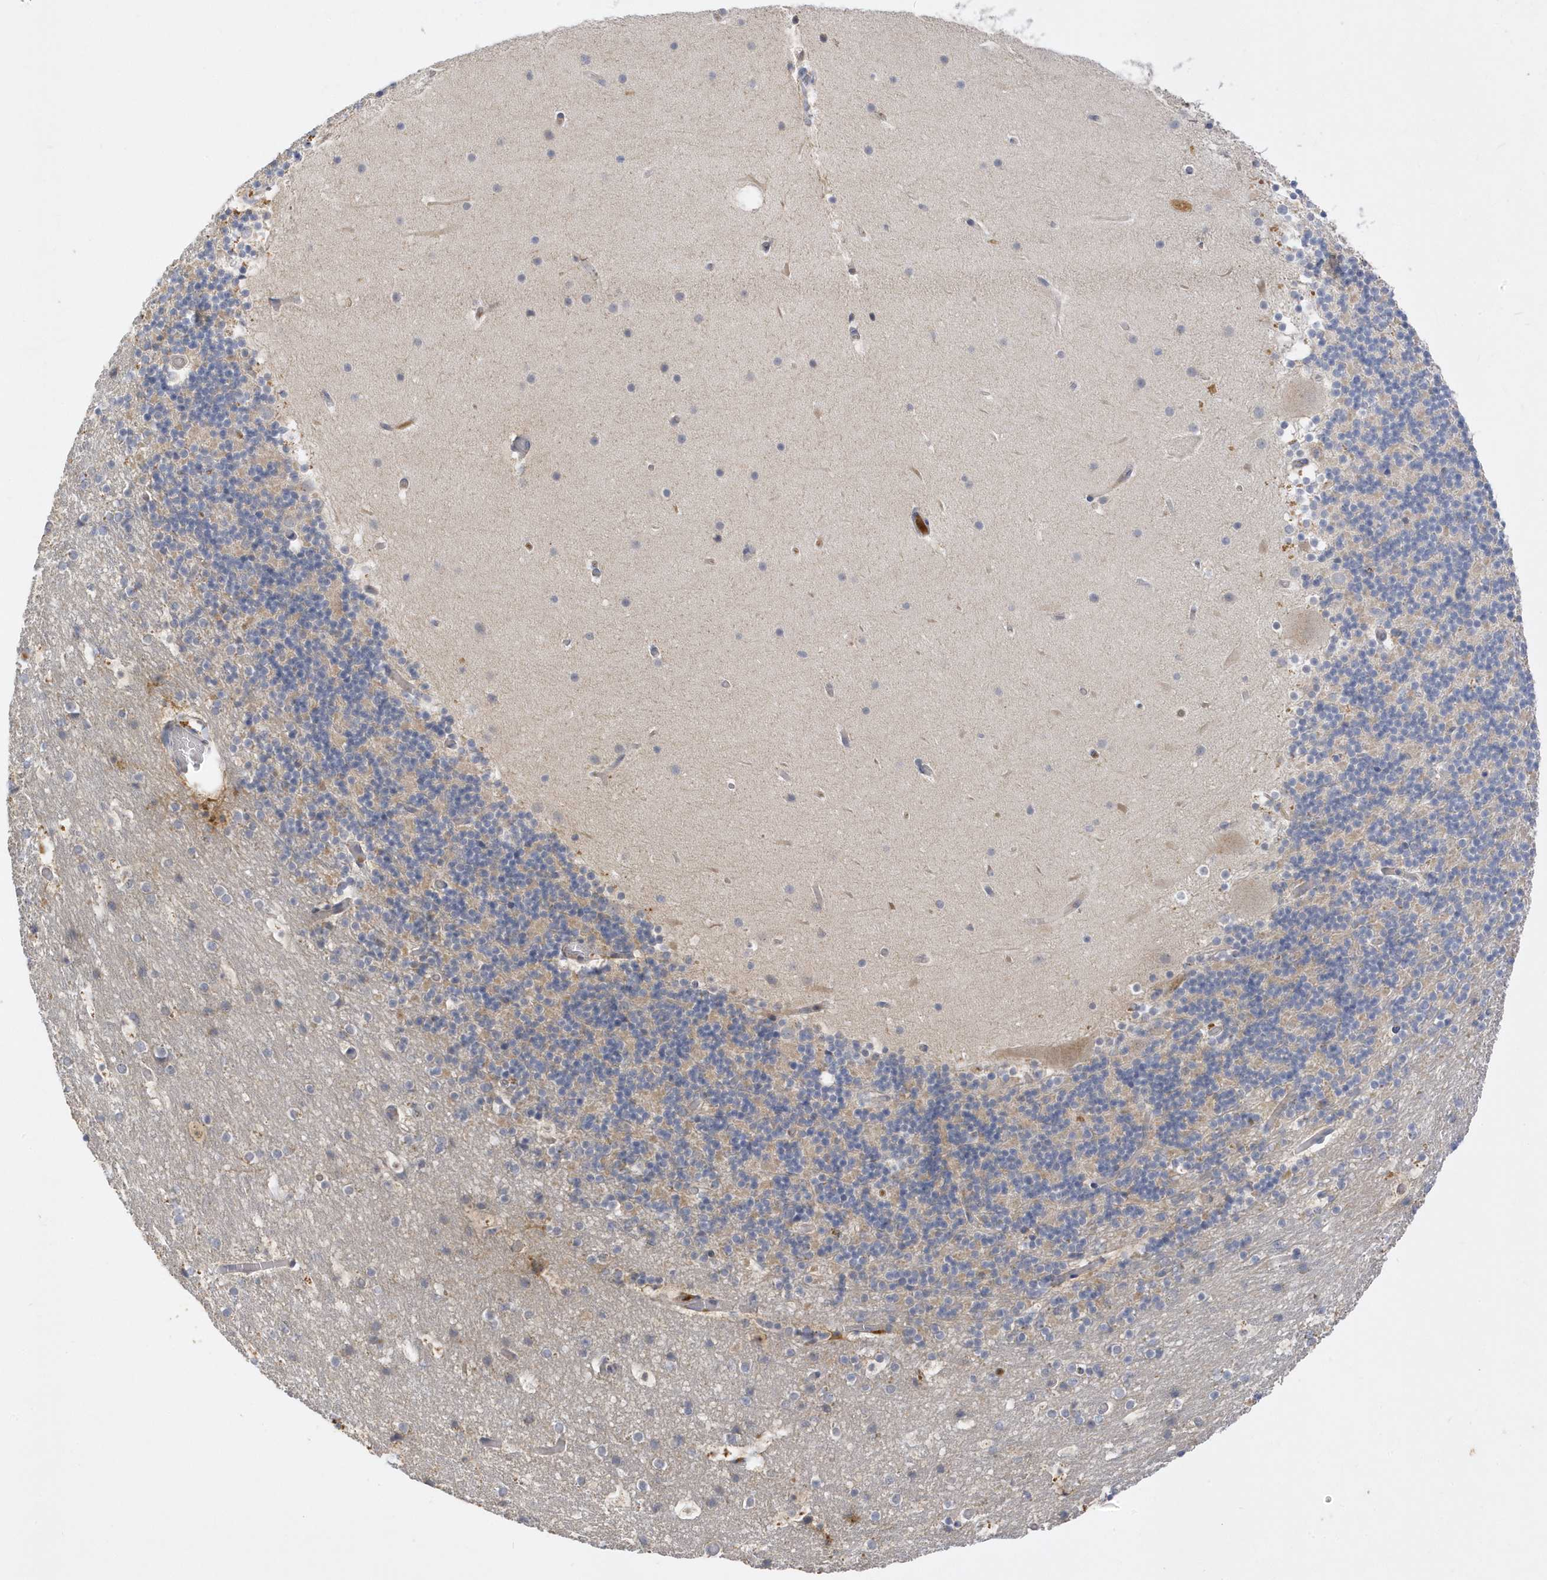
{"staining": {"intensity": "negative", "quantity": "none", "location": "none"}, "tissue": "cerebellum", "cell_type": "Cells in granular layer", "image_type": "normal", "snomed": [{"axis": "morphology", "description": "Normal tissue, NOS"}, {"axis": "topography", "description": "Cerebellum"}], "caption": "An immunohistochemistry histopathology image of normal cerebellum is shown. There is no staining in cells in granular layer of cerebellum. (DAB immunohistochemistry with hematoxylin counter stain).", "gene": "DPP9", "patient": {"sex": "male", "age": 57}}